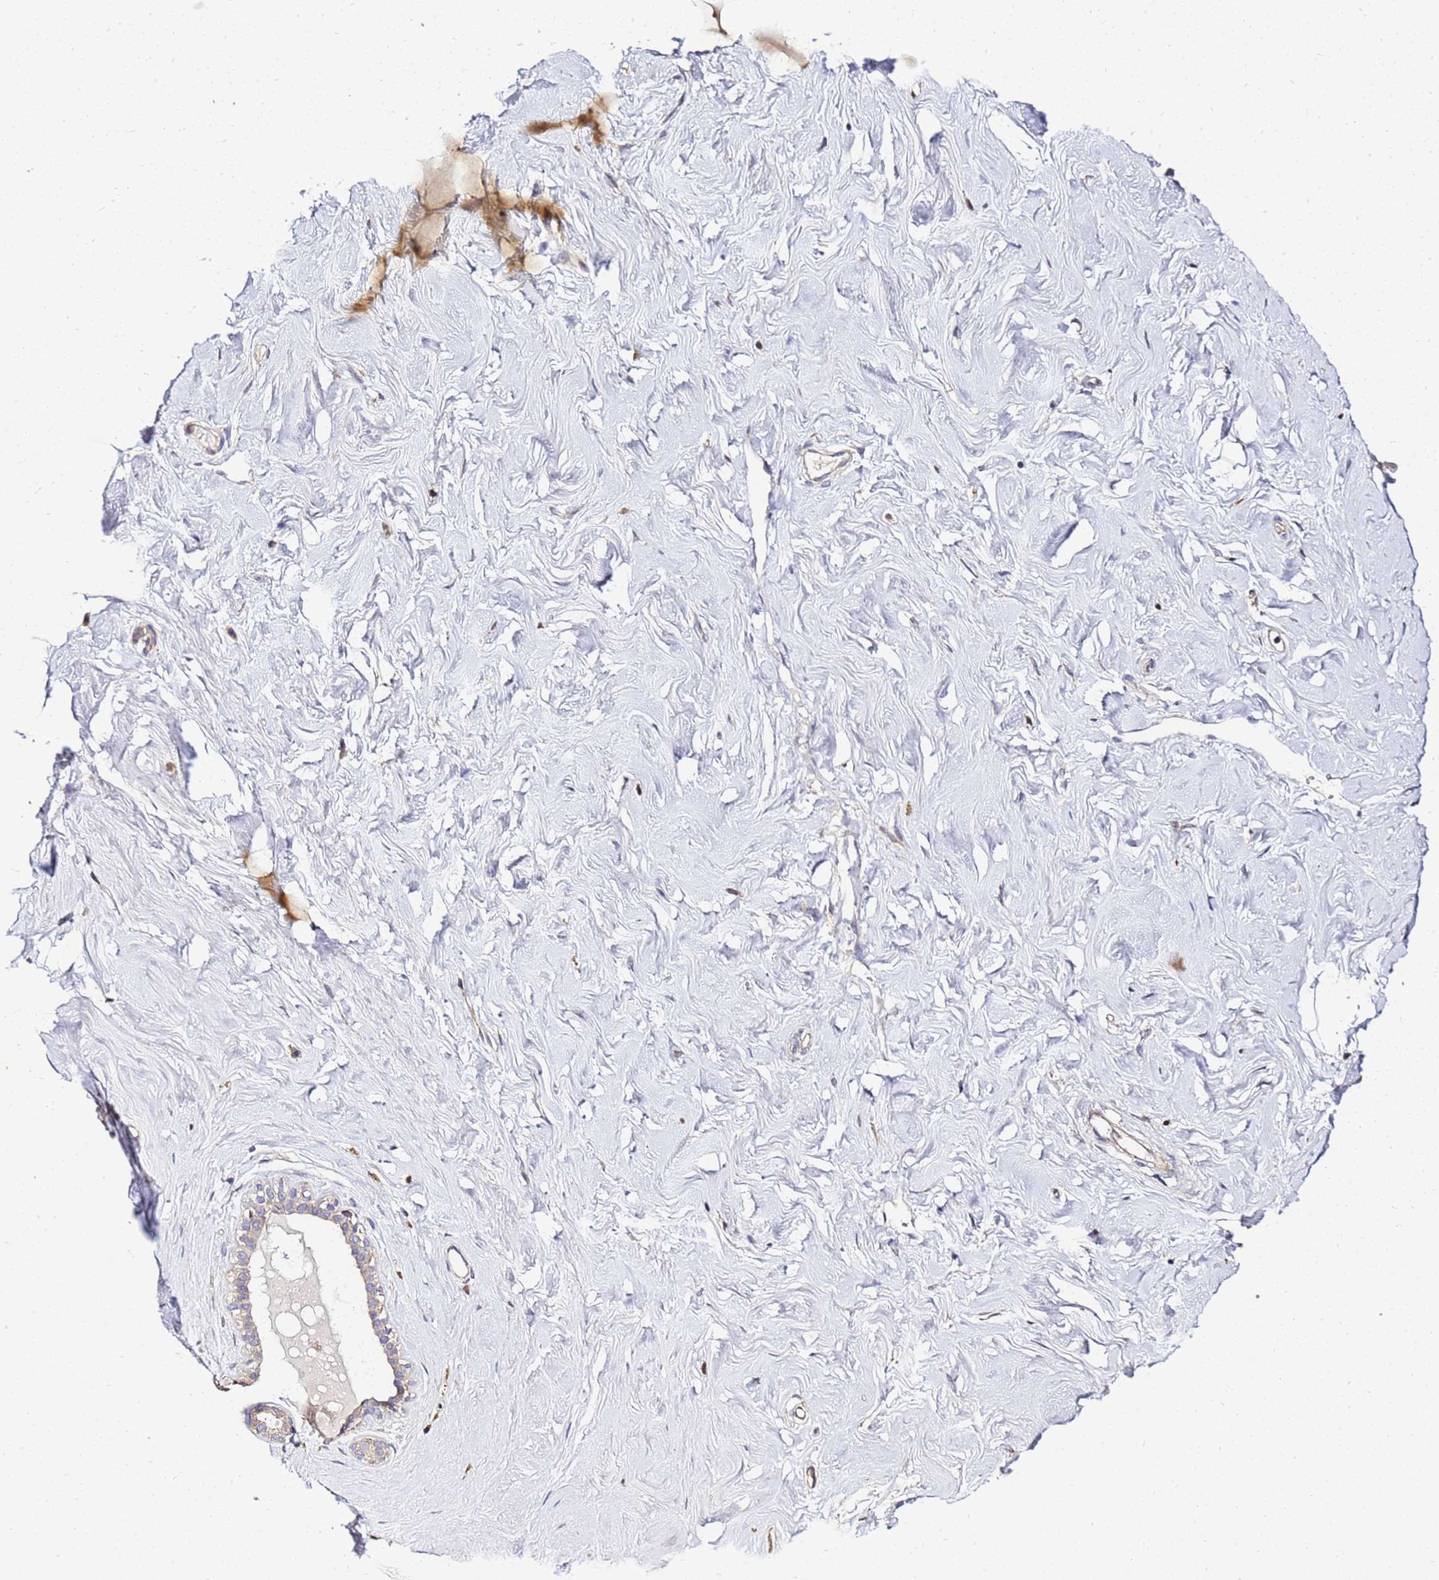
{"staining": {"intensity": "negative", "quantity": "none", "location": "none"}, "tissue": "breast", "cell_type": "Adipocytes", "image_type": "normal", "snomed": [{"axis": "morphology", "description": "Normal tissue, NOS"}, {"axis": "morphology", "description": "Adenoma, NOS"}, {"axis": "topography", "description": "Breast"}], "caption": "Immunohistochemistry image of benign human breast stained for a protein (brown), which reveals no expression in adipocytes. Nuclei are stained in blue.", "gene": "ADPGK", "patient": {"sex": "female", "age": 23}}